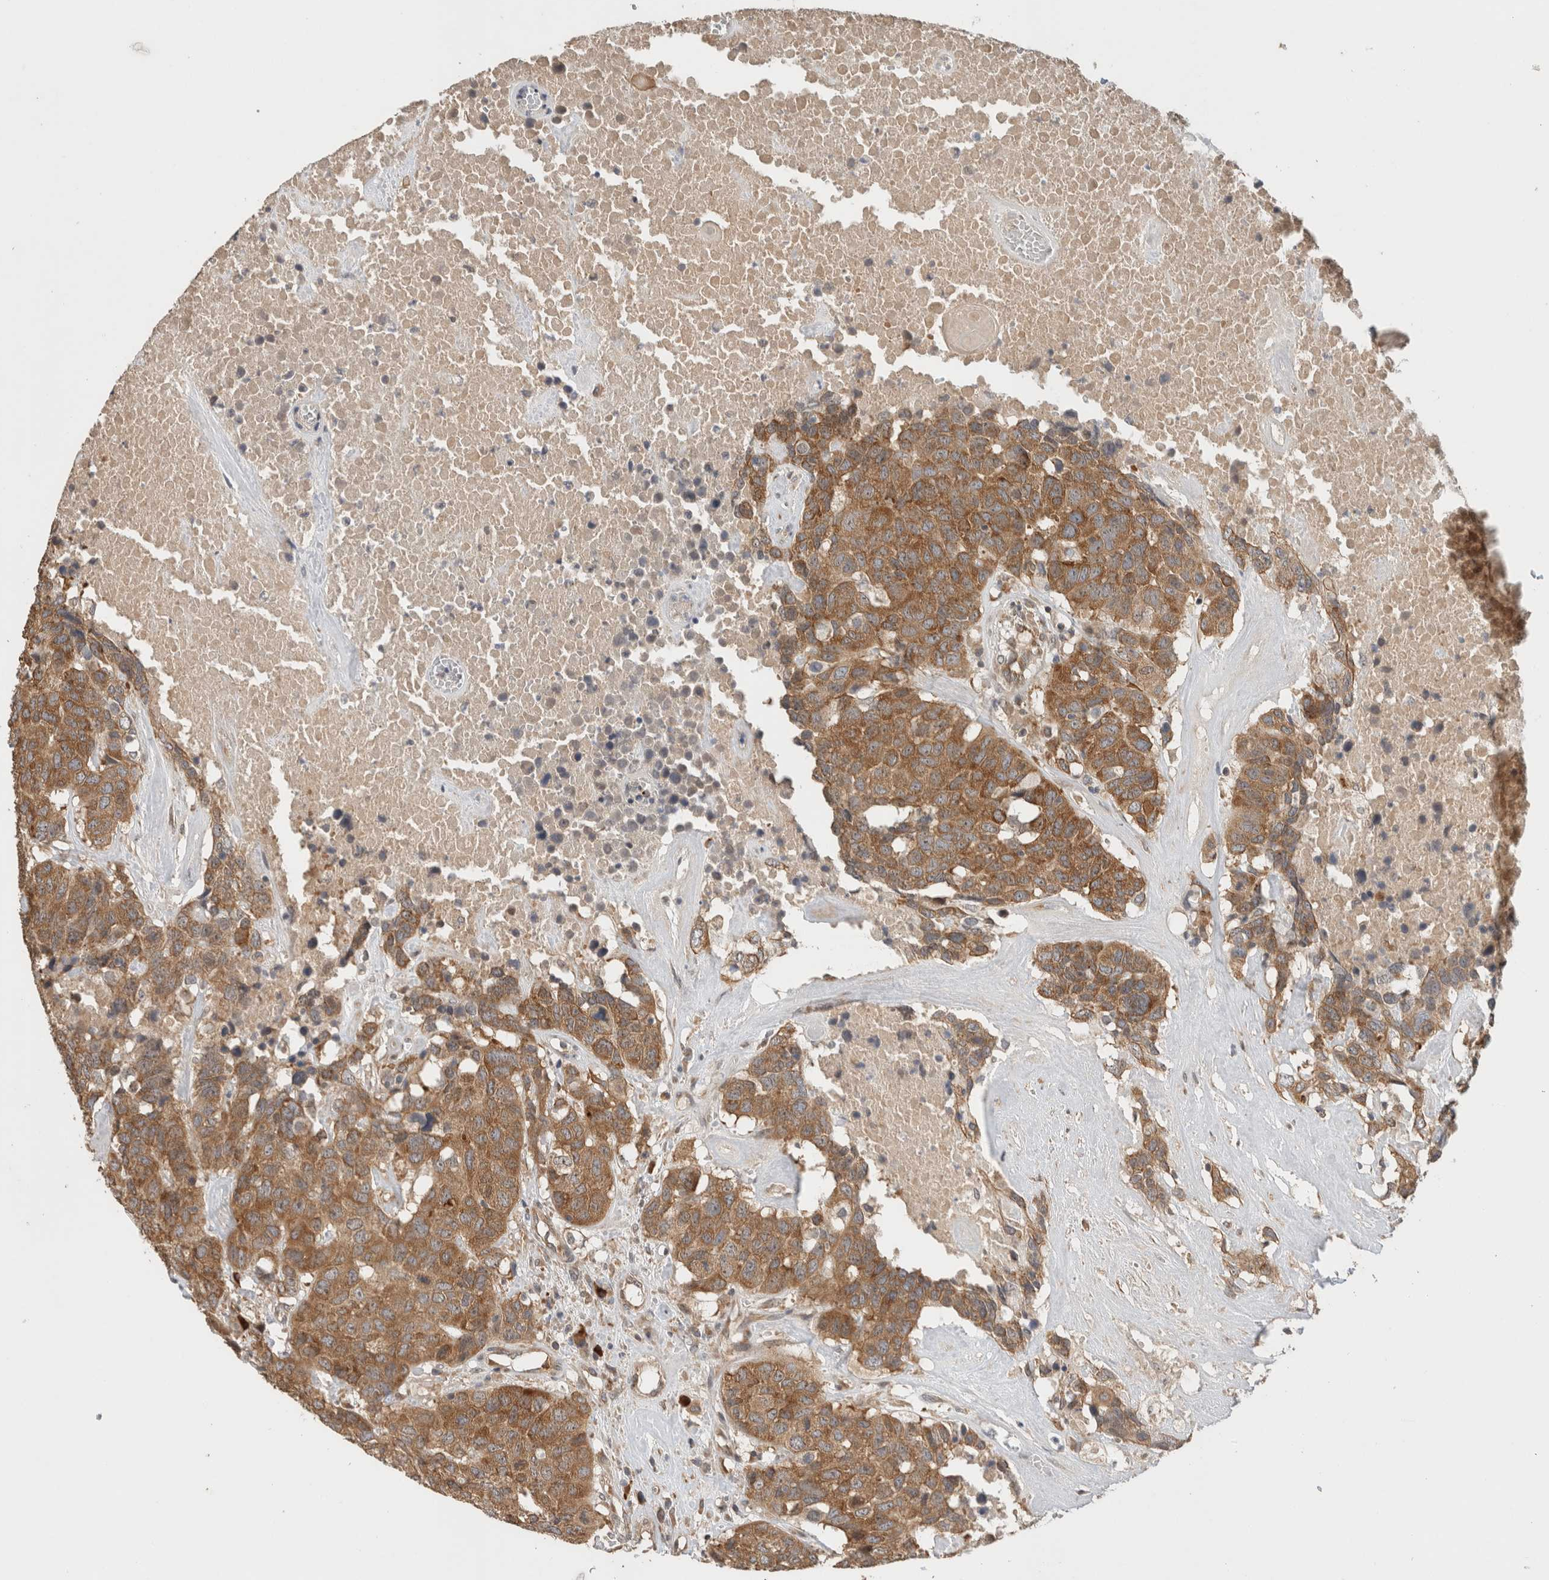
{"staining": {"intensity": "moderate", "quantity": ">75%", "location": "cytoplasmic/membranous"}, "tissue": "head and neck cancer", "cell_type": "Tumor cells", "image_type": "cancer", "snomed": [{"axis": "morphology", "description": "Squamous cell carcinoma, NOS"}, {"axis": "topography", "description": "Head-Neck"}], "caption": "Immunohistochemical staining of human head and neck cancer reveals moderate cytoplasmic/membranous protein expression in approximately >75% of tumor cells. (Stains: DAB in brown, nuclei in blue, Microscopy: brightfield microscopy at high magnification).", "gene": "PUM1", "patient": {"sex": "male", "age": 66}}